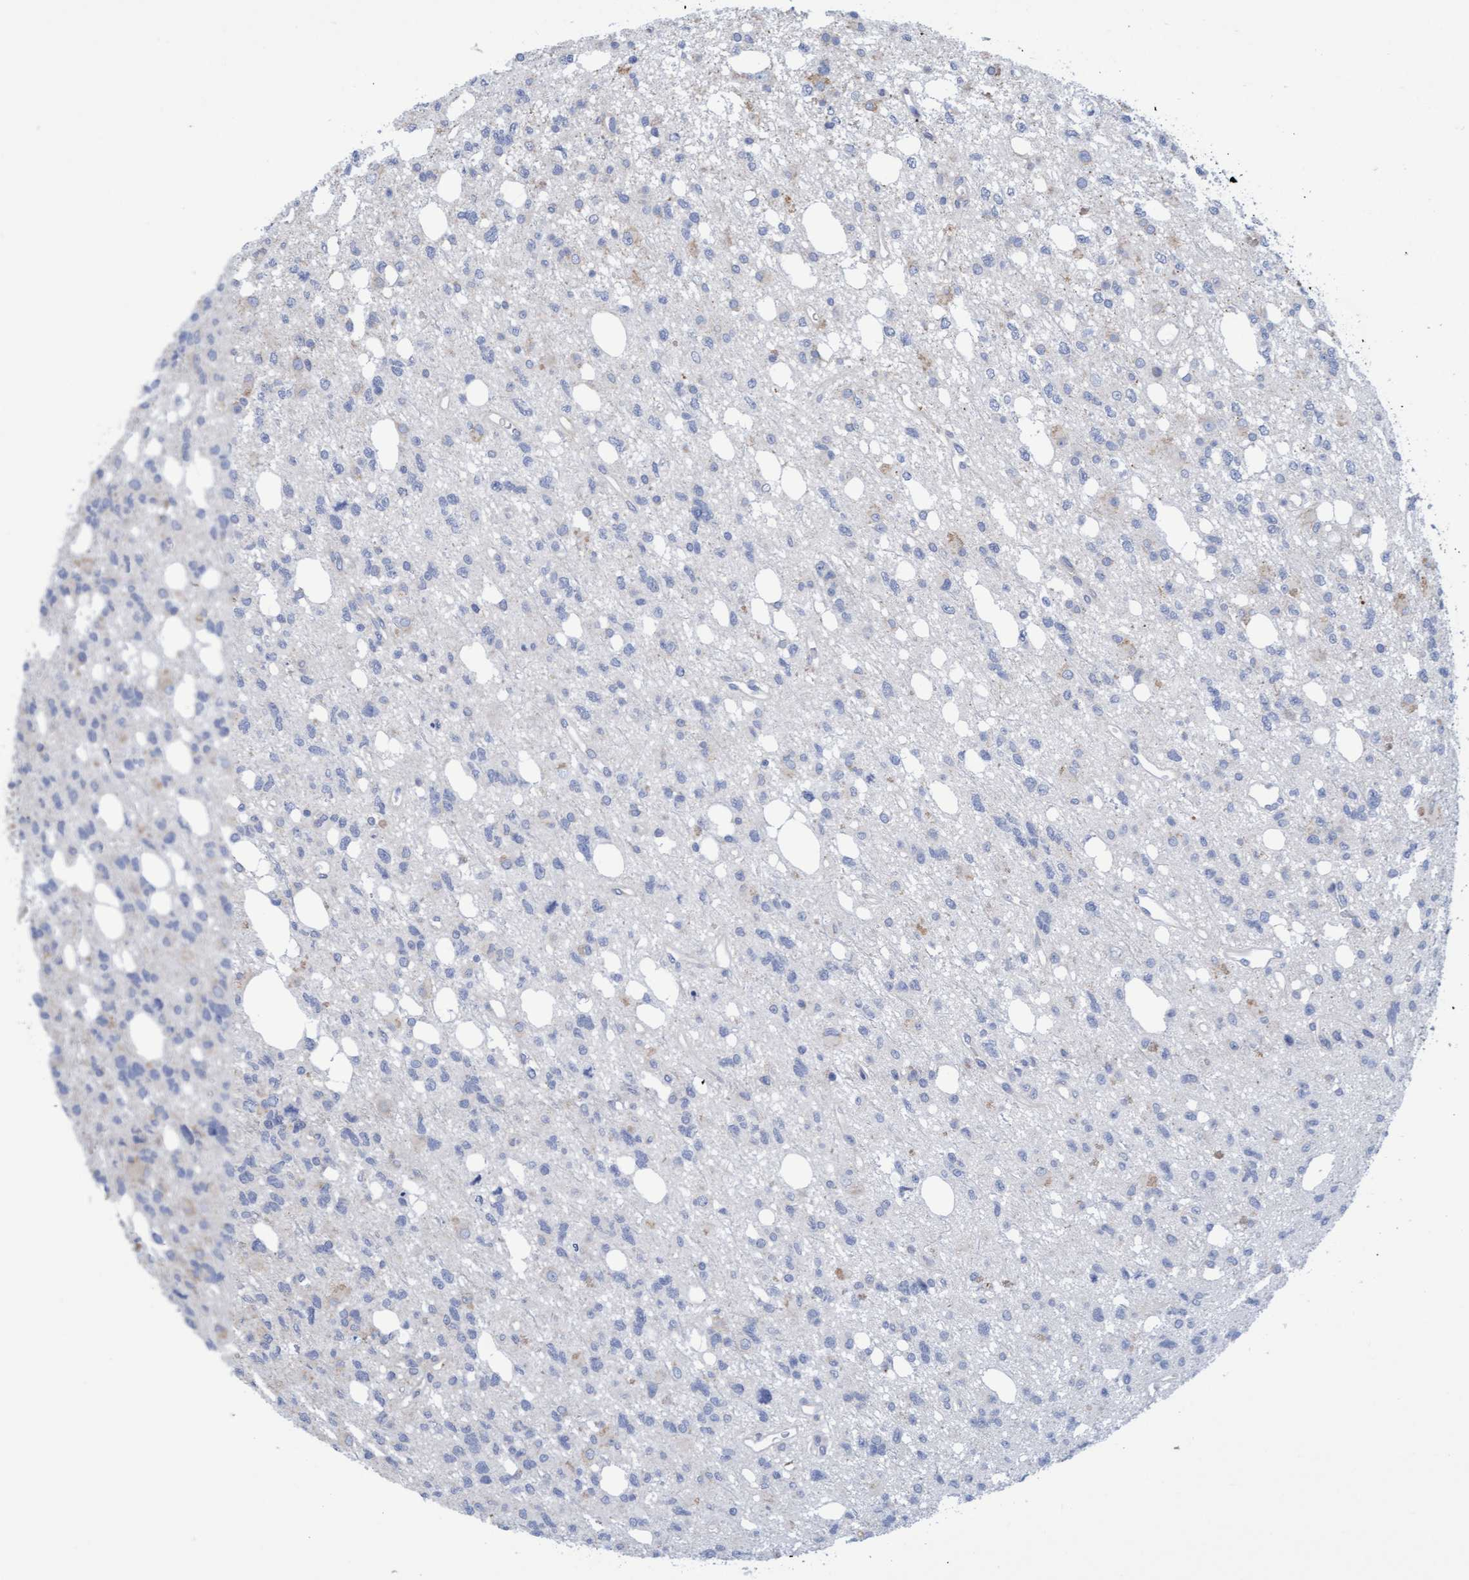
{"staining": {"intensity": "negative", "quantity": "none", "location": "none"}, "tissue": "glioma", "cell_type": "Tumor cells", "image_type": "cancer", "snomed": [{"axis": "morphology", "description": "Glioma, malignant, High grade"}, {"axis": "topography", "description": "Brain"}], "caption": "Tumor cells are negative for protein expression in human glioma.", "gene": "SLC28A3", "patient": {"sex": "female", "age": 62}}